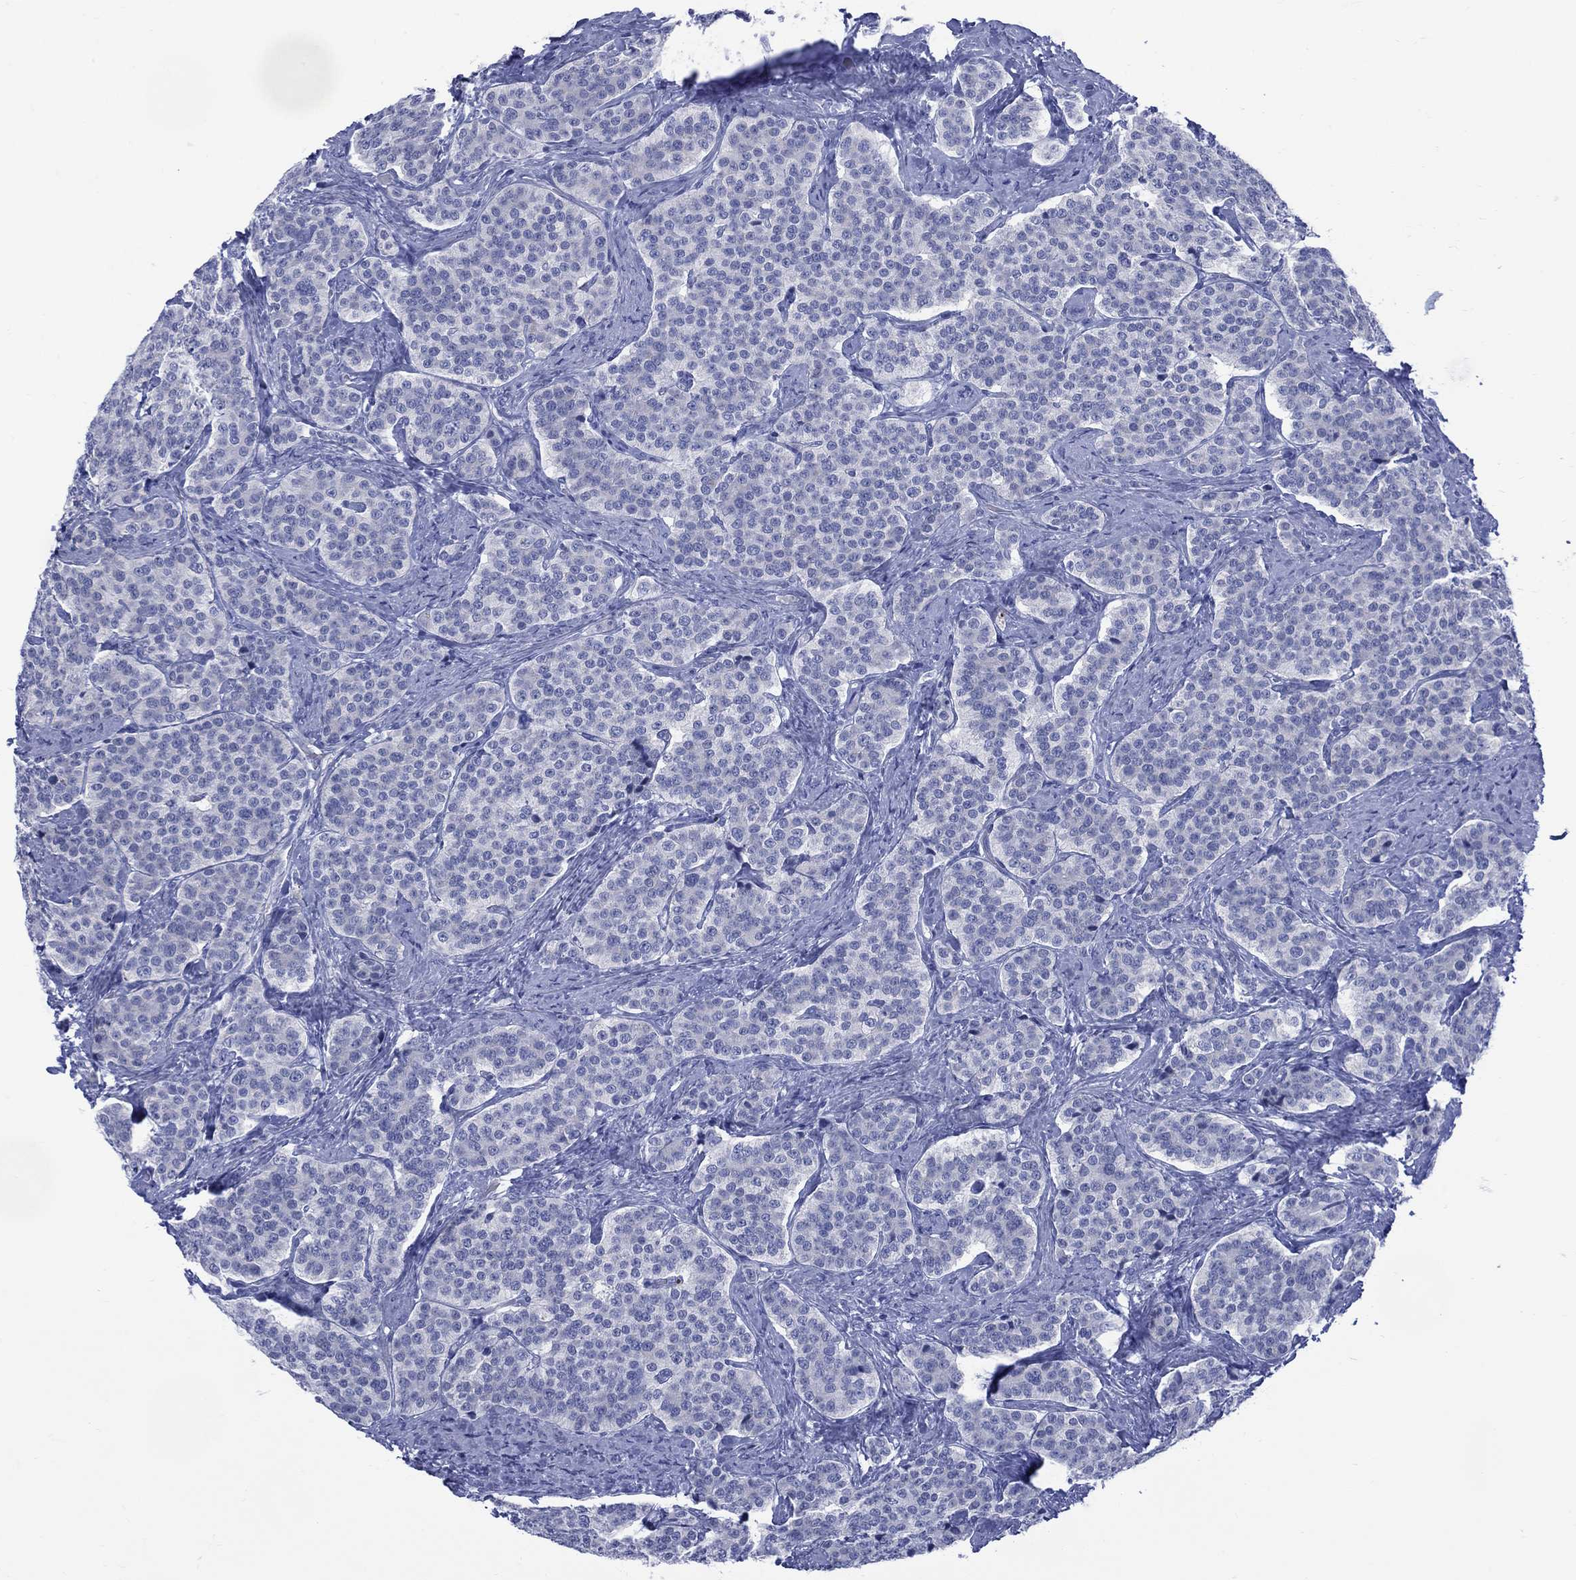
{"staining": {"intensity": "negative", "quantity": "none", "location": "none"}, "tissue": "carcinoid", "cell_type": "Tumor cells", "image_type": "cancer", "snomed": [{"axis": "morphology", "description": "Carcinoid, malignant, NOS"}, {"axis": "topography", "description": "Small intestine"}], "caption": "Tumor cells show no significant expression in carcinoid. The staining is performed using DAB brown chromogen with nuclei counter-stained in using hematoxylin.", "gene": "LRRD1", "patient": {"sex": "female", "age": 58}}